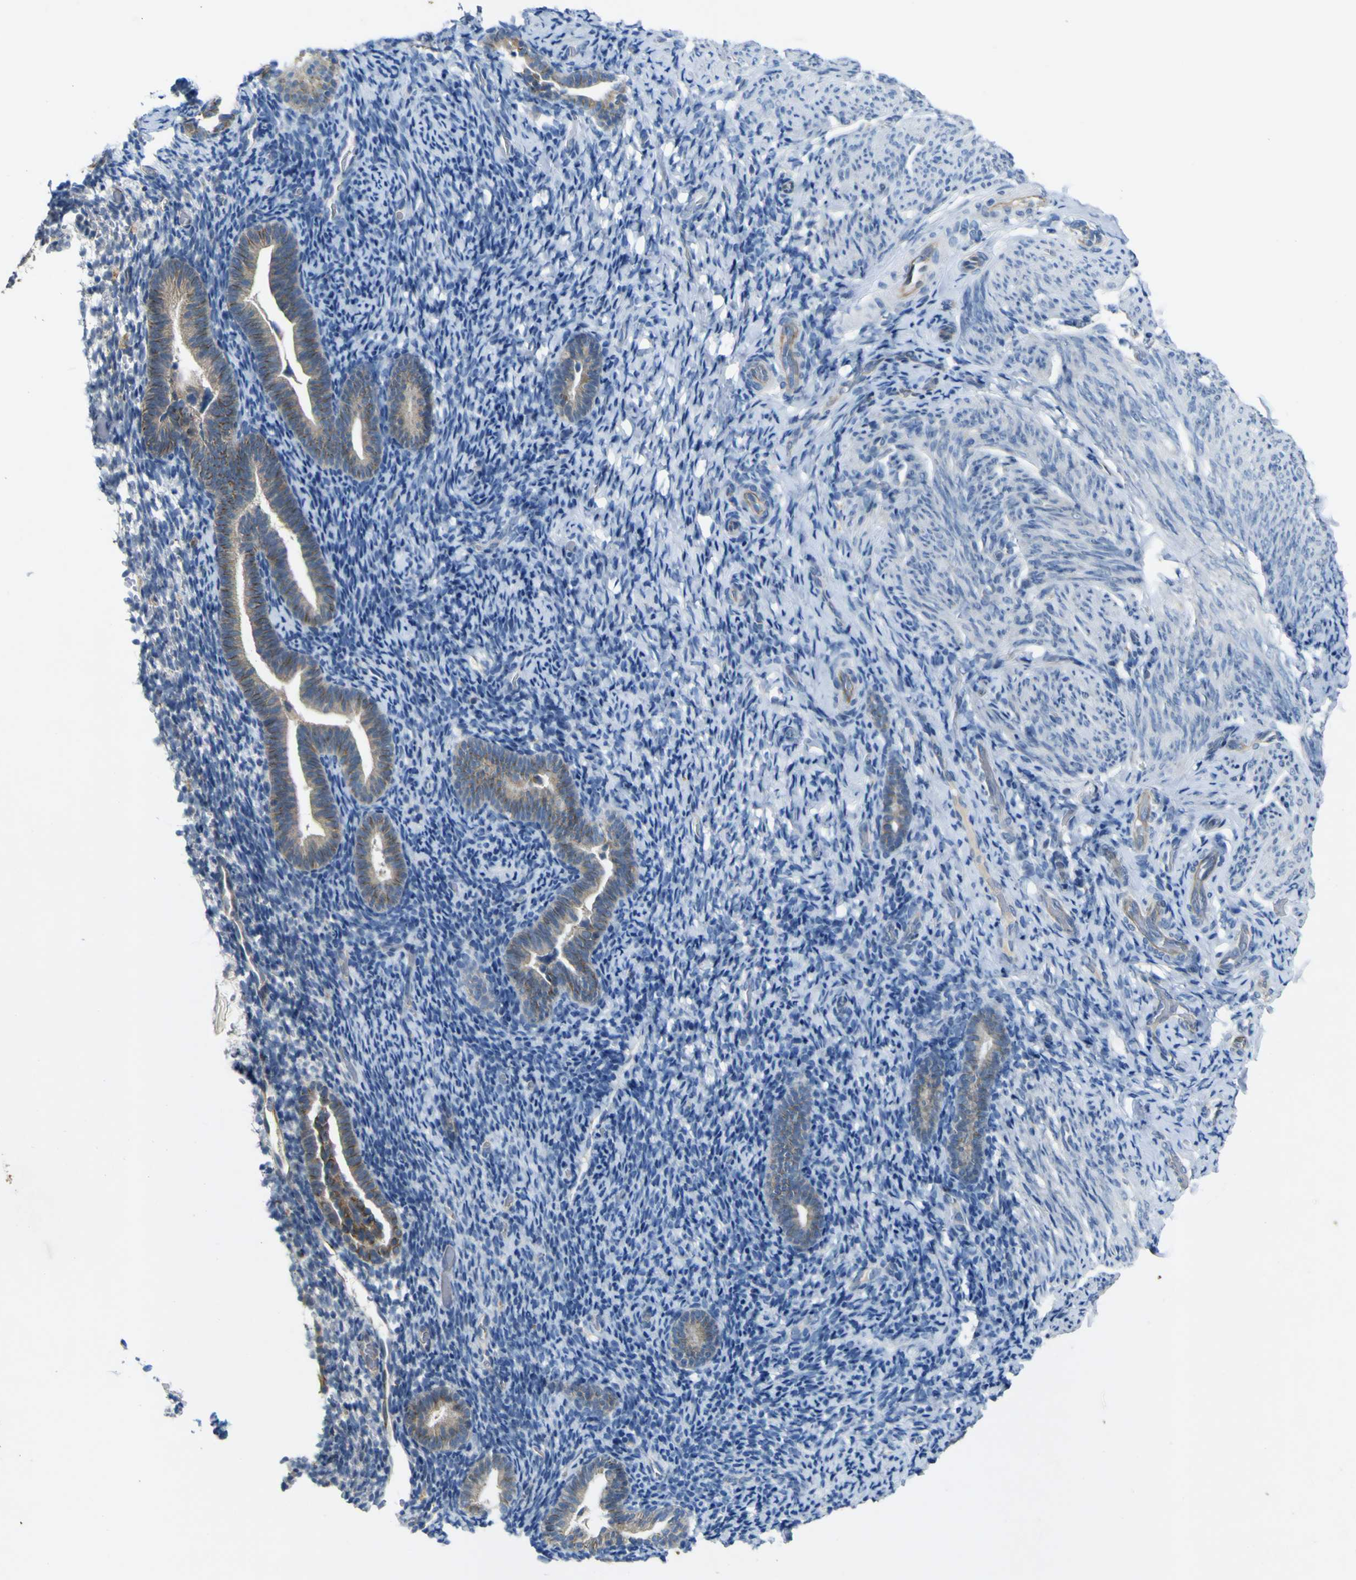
{"staining": {"intensity": "negative", "quantity": "none", "location": "none"}, "tissue": "endometrium", "cell_type": "Cells in endometrial stroma", "image_type": "normal", "snomed": [{"axis": "morphology", "description": "Normal tissue, NOS"}, {"axis": "topography", "description": "Endometrium"}], "caption": "Immunohistochemistry (IHC) histopathology image of normal endometrium: human endometrium stained with DAB demonstrates no significant protein staining in cells in endometrial stroma. (DAB immunohistochemistry visualized using brightfield microscopy, high magnification).", "gene": "LDLR", "patient": {"sex": "female", "age": 51}}